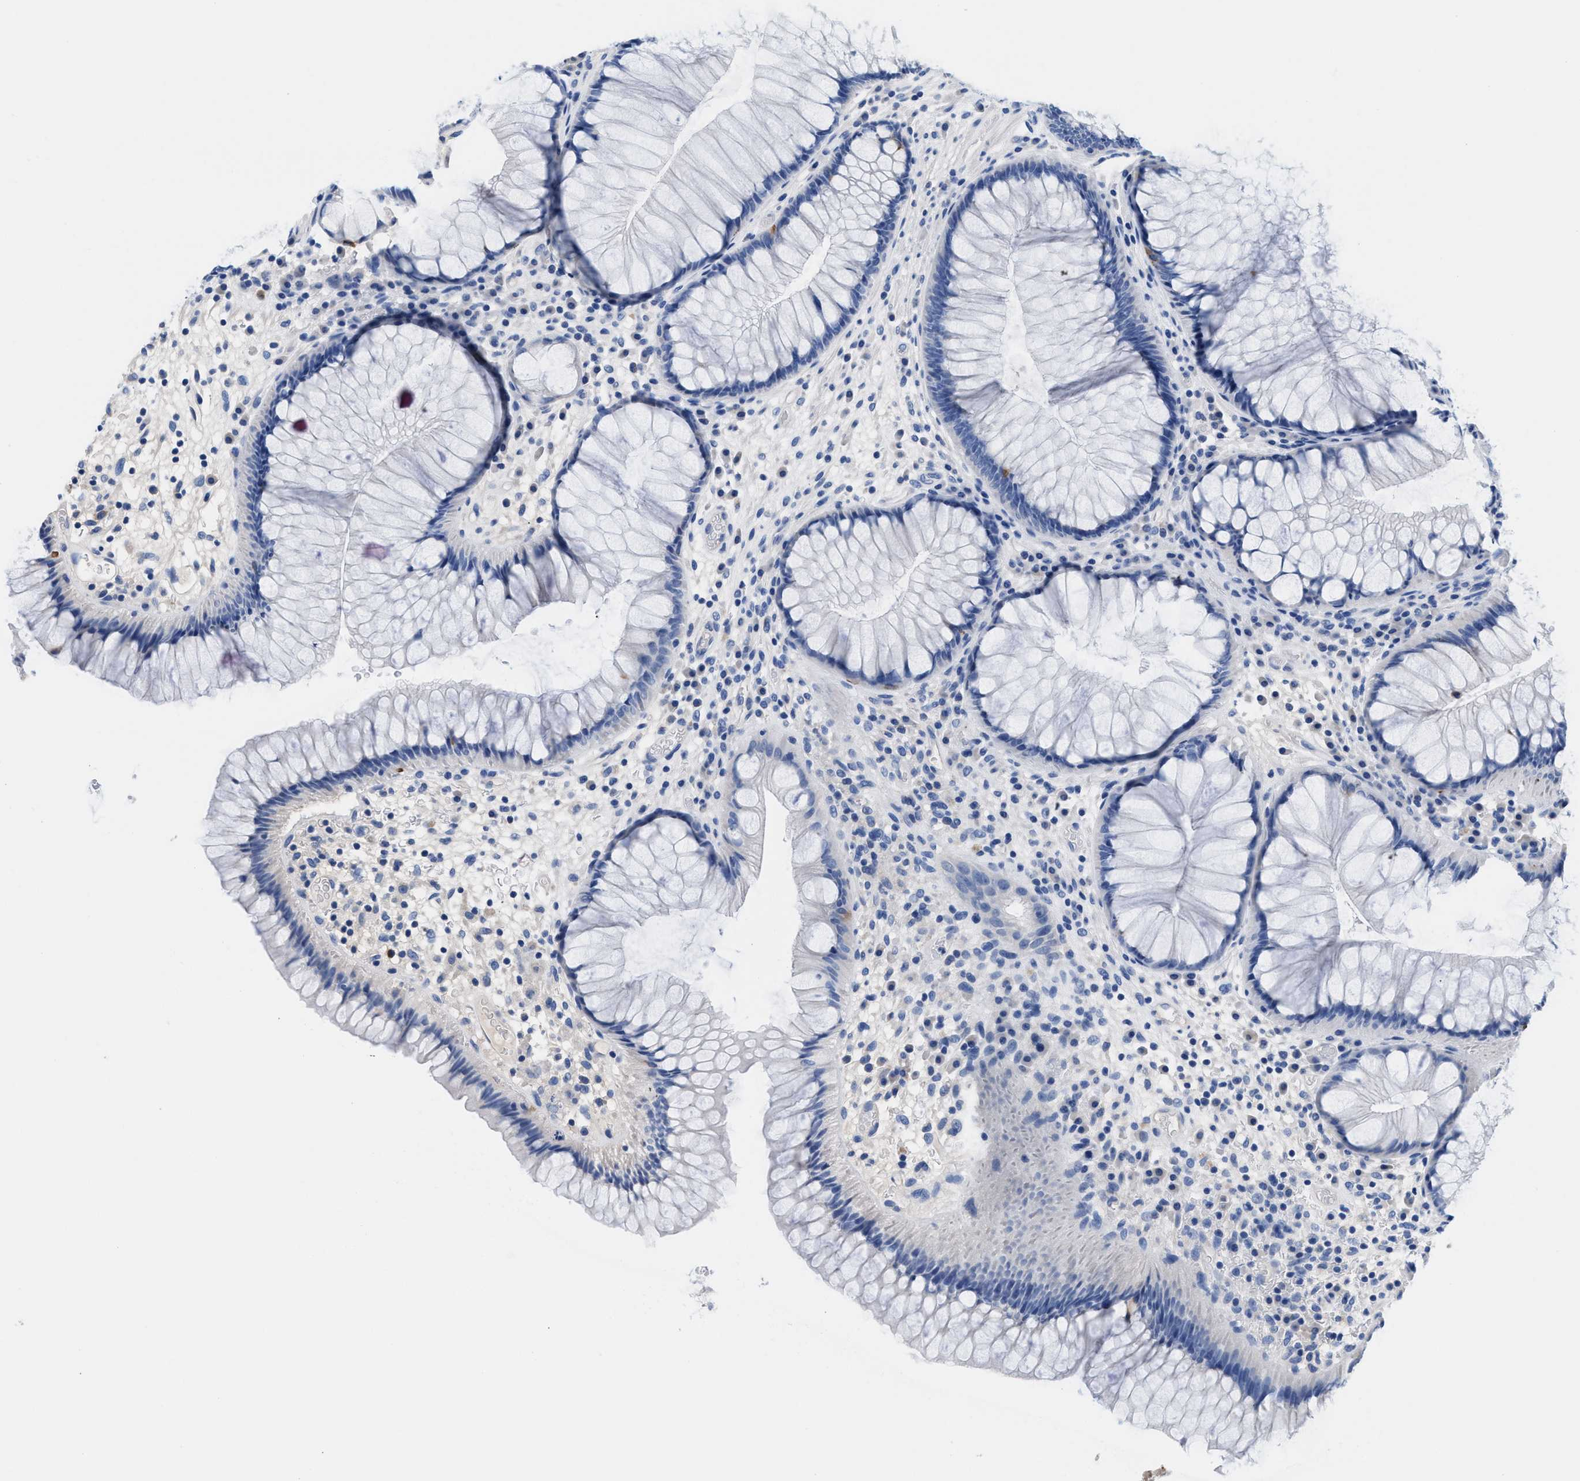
{"staining": {"intensity": "moderate", "quantity": "<25%", "location": "cytoplasmic/membranous"}, "tissue": "rectum", "cell_type": "Glandular cells", "image_type": "normal", "snomed": [{"axis": "morphology", "description": "Normal tissue, NOS"}, {"axis": "topography", "description": "Rectum"}], "caption": "Protein staining of benign rectum reveals moderate cytoplasmic/membranous staining in approximately <25% of glandular cells. (DAB = brown stain, brightfield microscopy at high magnification).", "gene": "SLFN13", "patient": {"sex": "male", "age": 51}}